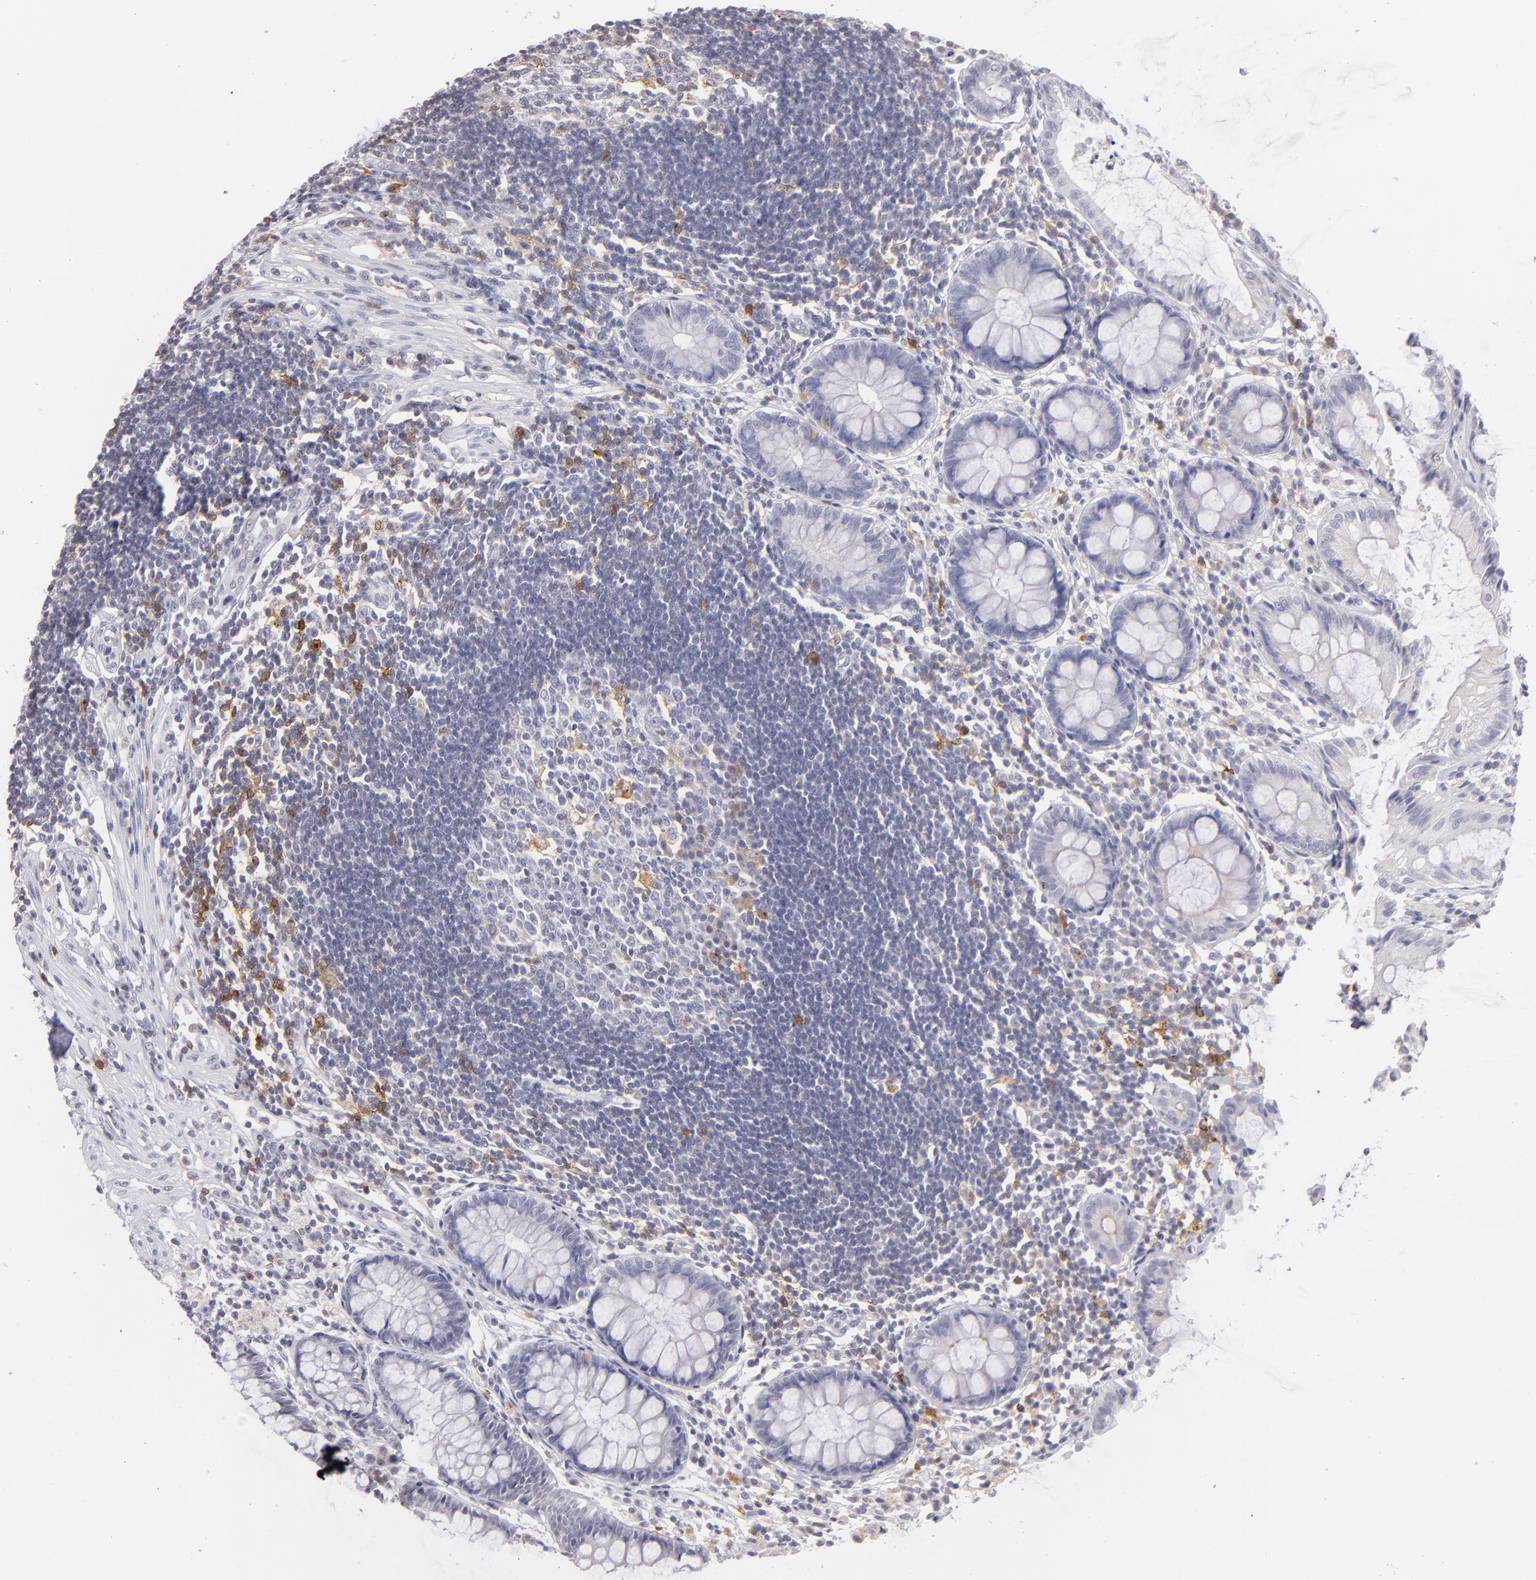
{"staining": {"intensity": "negative", "quantity": "none", "location": "none"}, "tissue": "rectum", "cell_type": "Glandular cells", "image_type": "normal", "snomed": [{"axis": "morphology", "description": "Normal tissue, NOS"}, {"axis": "topography", "description": "Rectum"}], "caption": "Image shows no significant protein positivity in glandular cells of unremarkable rectum. Brightfield microscopy of immunohistochemistry stained with DAB (brown) and hematoxylin (blue), captured at high magnification.", "gene": "IL2RA", "patient": {"sex": "female", "age": 66}}